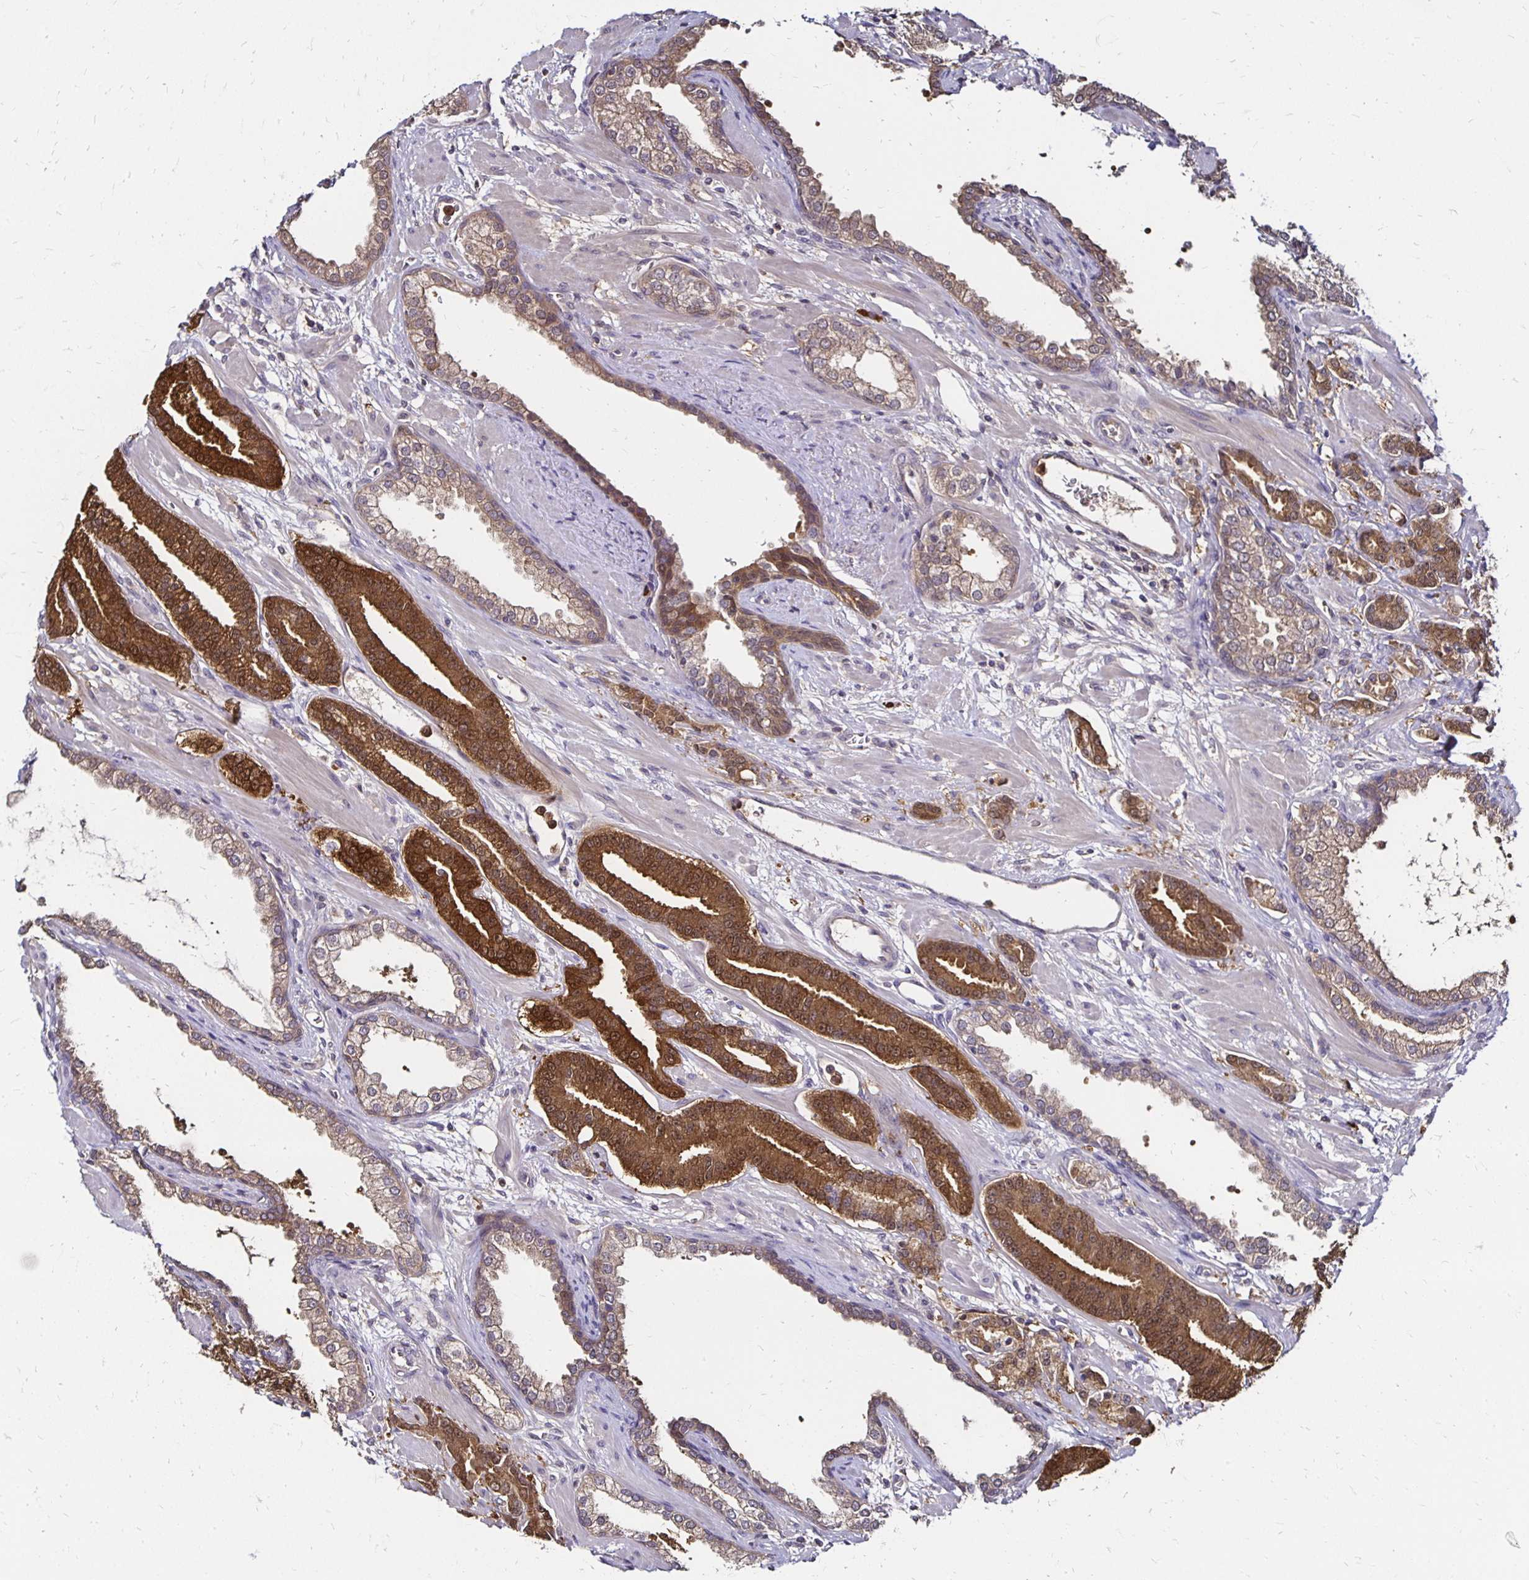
{"staining": {"intensity": "moderate", "quantity": ">75%", "location": "cytoplasmic/membranous,nuclear"}, "tissue": "prostate cancer", "cell_type": "Tumor cells", "image_type": "cancer", "snomed": [{"axis": "morphology", "description": "Adenocarcinoma, High grade"}, {"axis": "topography", "description": "Prostate"}], "caption": "Approximately >75% of tumor cells in human prostate cancer (adenocarcinoma (high-grade)) display moderate cytoplasmic/membranous and nuclear protein staining as visualized by brown immunohistochemical staining.", "gene": "TXN", "patient": {"sex": "male", "age": 60}}